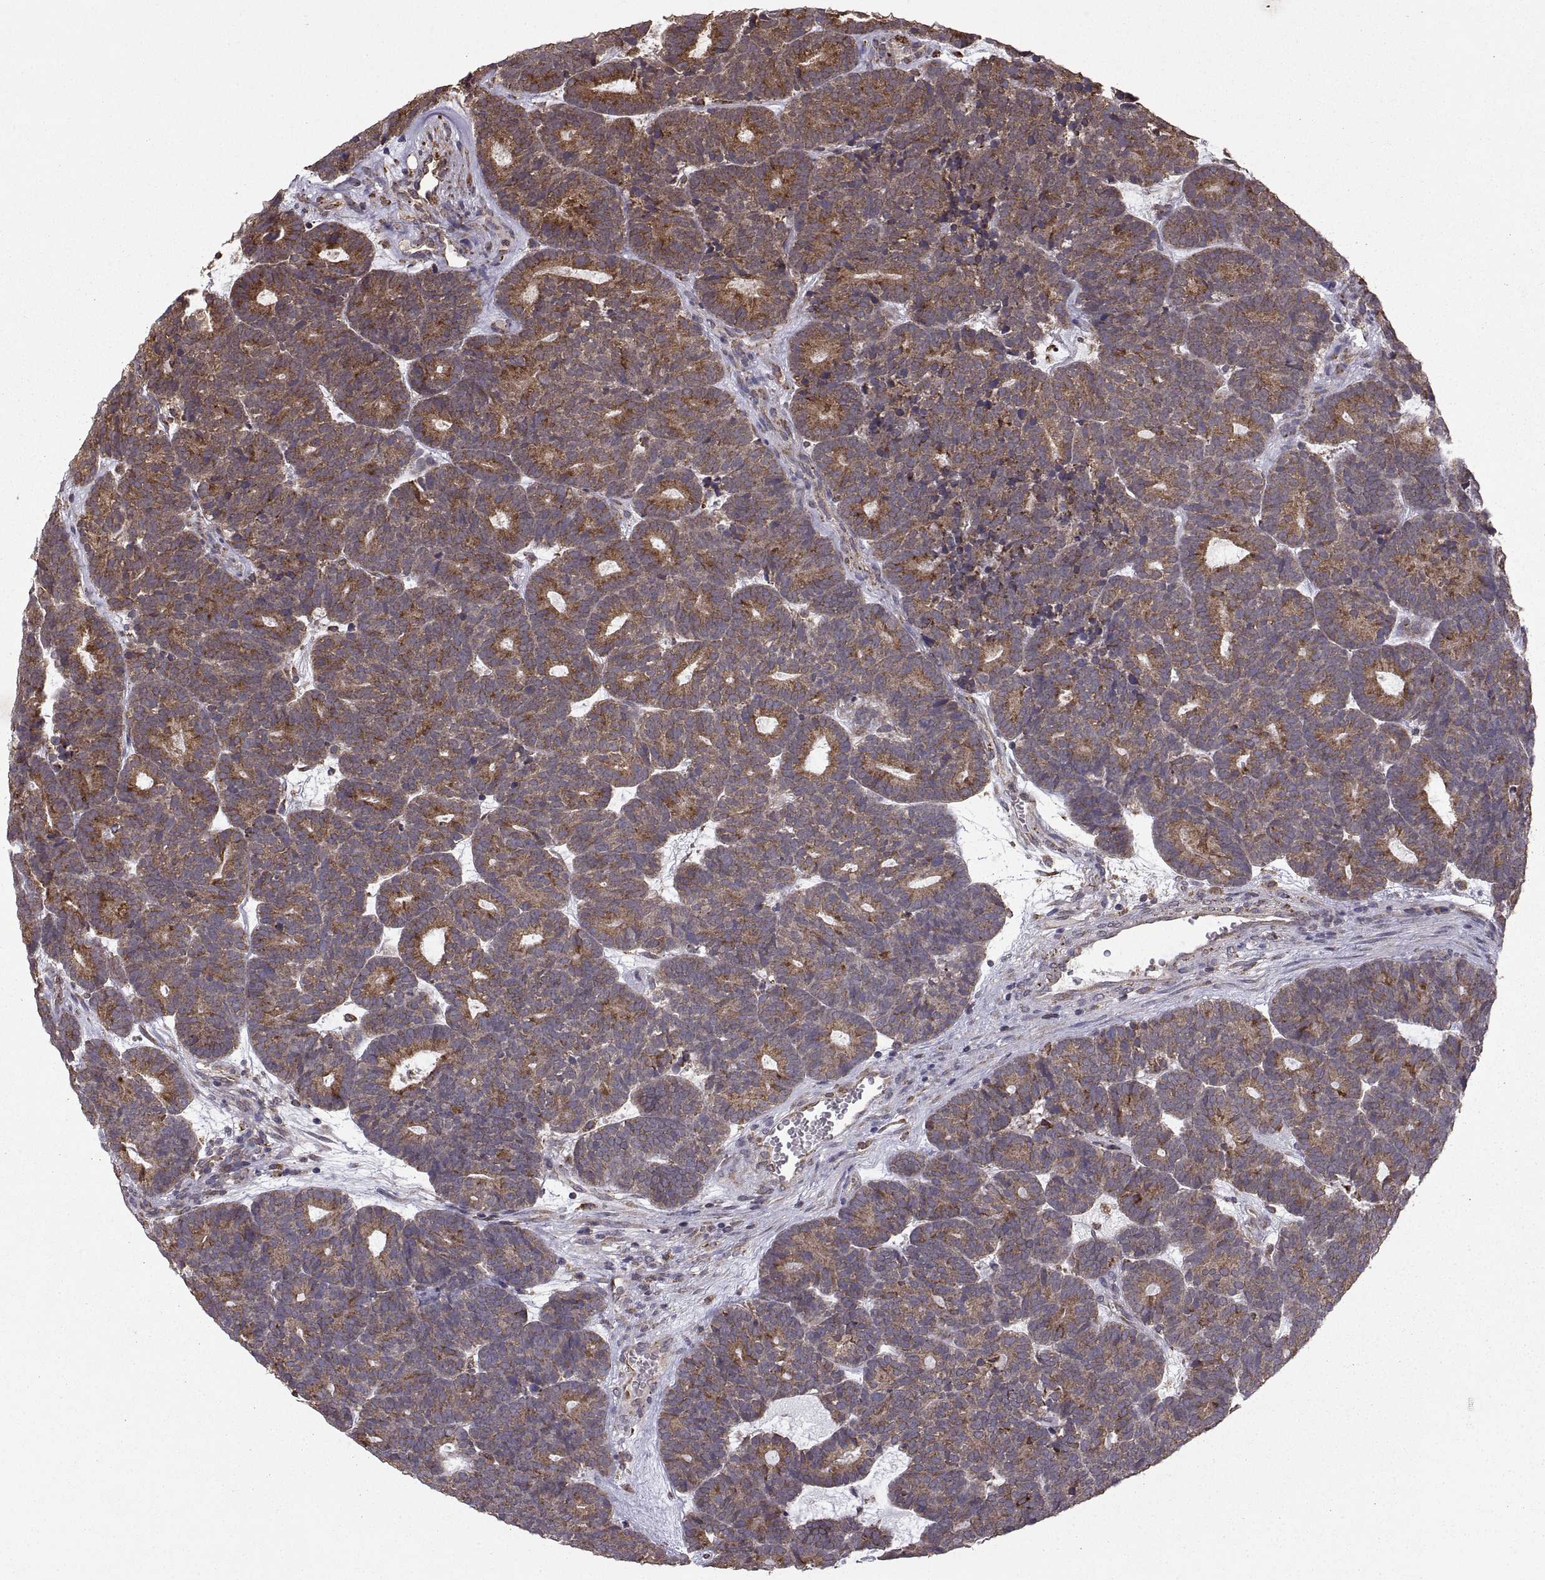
{"staining": {"intensity": "moderate", "quantity": "25%-75%", "location": "cytoplasmic/membranous"}, "tissue": "head and neck cancer", "cell_type": "Tumor cells", "image_type": "cancer", "snomed": [{"axis": "morphology", "description": "Adenocarcinoma, NOS"}, {"axis": "topography", "description": "Head-Neck"}], "caption": "High-power microscopy captured an immunohistochemistry photomicrograph of adenocarcinoma (head and neck), revealing moderate cytoplasmic/membranous staining in approximately 25%-75% of tumor cells.", "gene": "PDIA3", "patient": {"sex": "female", "age": 81}}